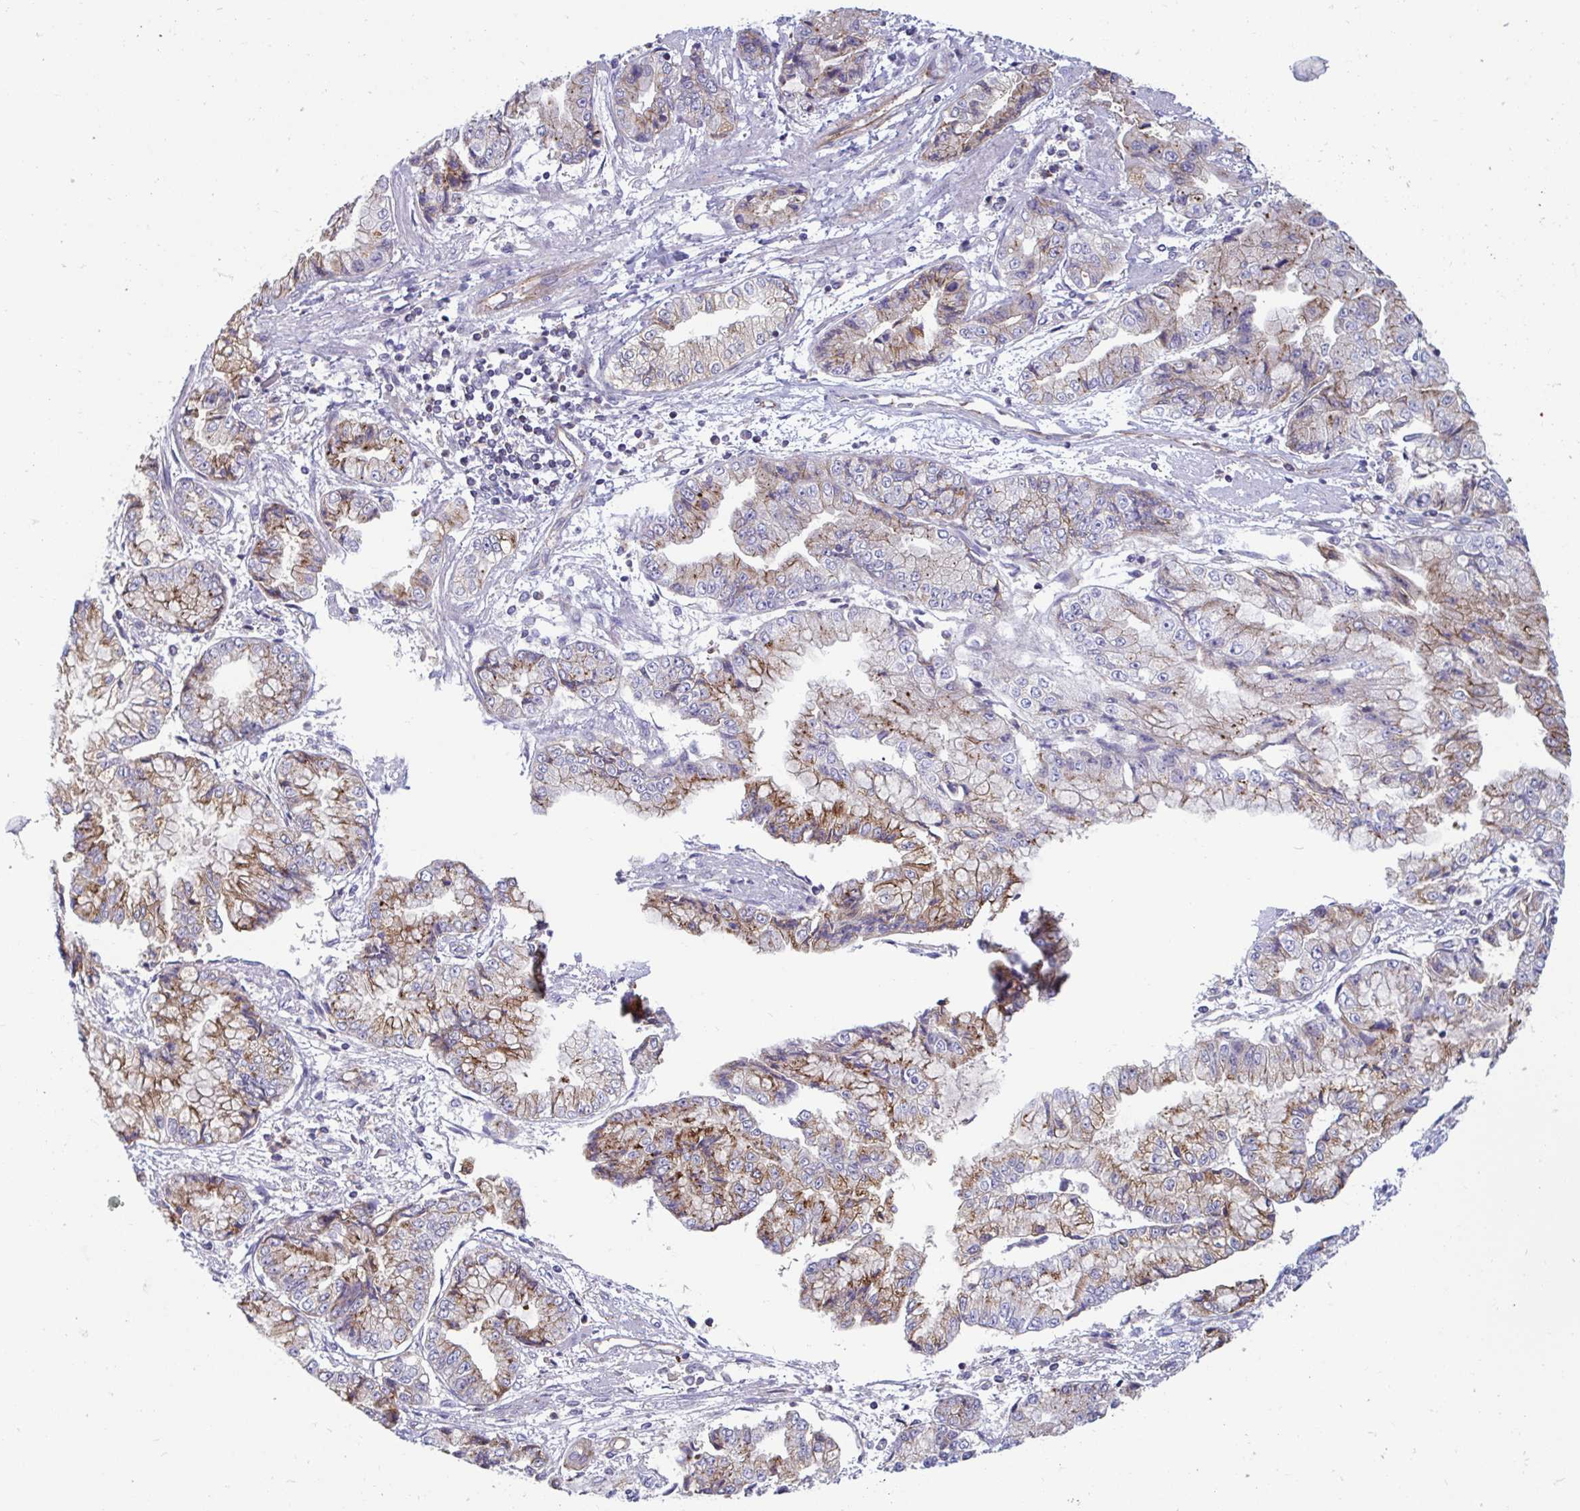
{"staining": {"intensity": "moderate", "quantity": "25%-75%", "location": "cytoplasmic/membranous"}, "tissue": "stomach cancer", "cell_type": "Tumor cells", "image_type": "cancer", "snomed": [{"axis": "morphology", "description": "Adenocarcinoma, NOS"}, {"axis": "topography", "description": "Stomach, upper"}], "caption": "IHC (DAB) staining of human adenocarcinoma (stomach) displays moderate cytoplasmic/membranous protein expression in approximately 25%-75% of tumor cells.", "gene": "SLC9A6", "patient": {"sex": "female", "age": 74}}